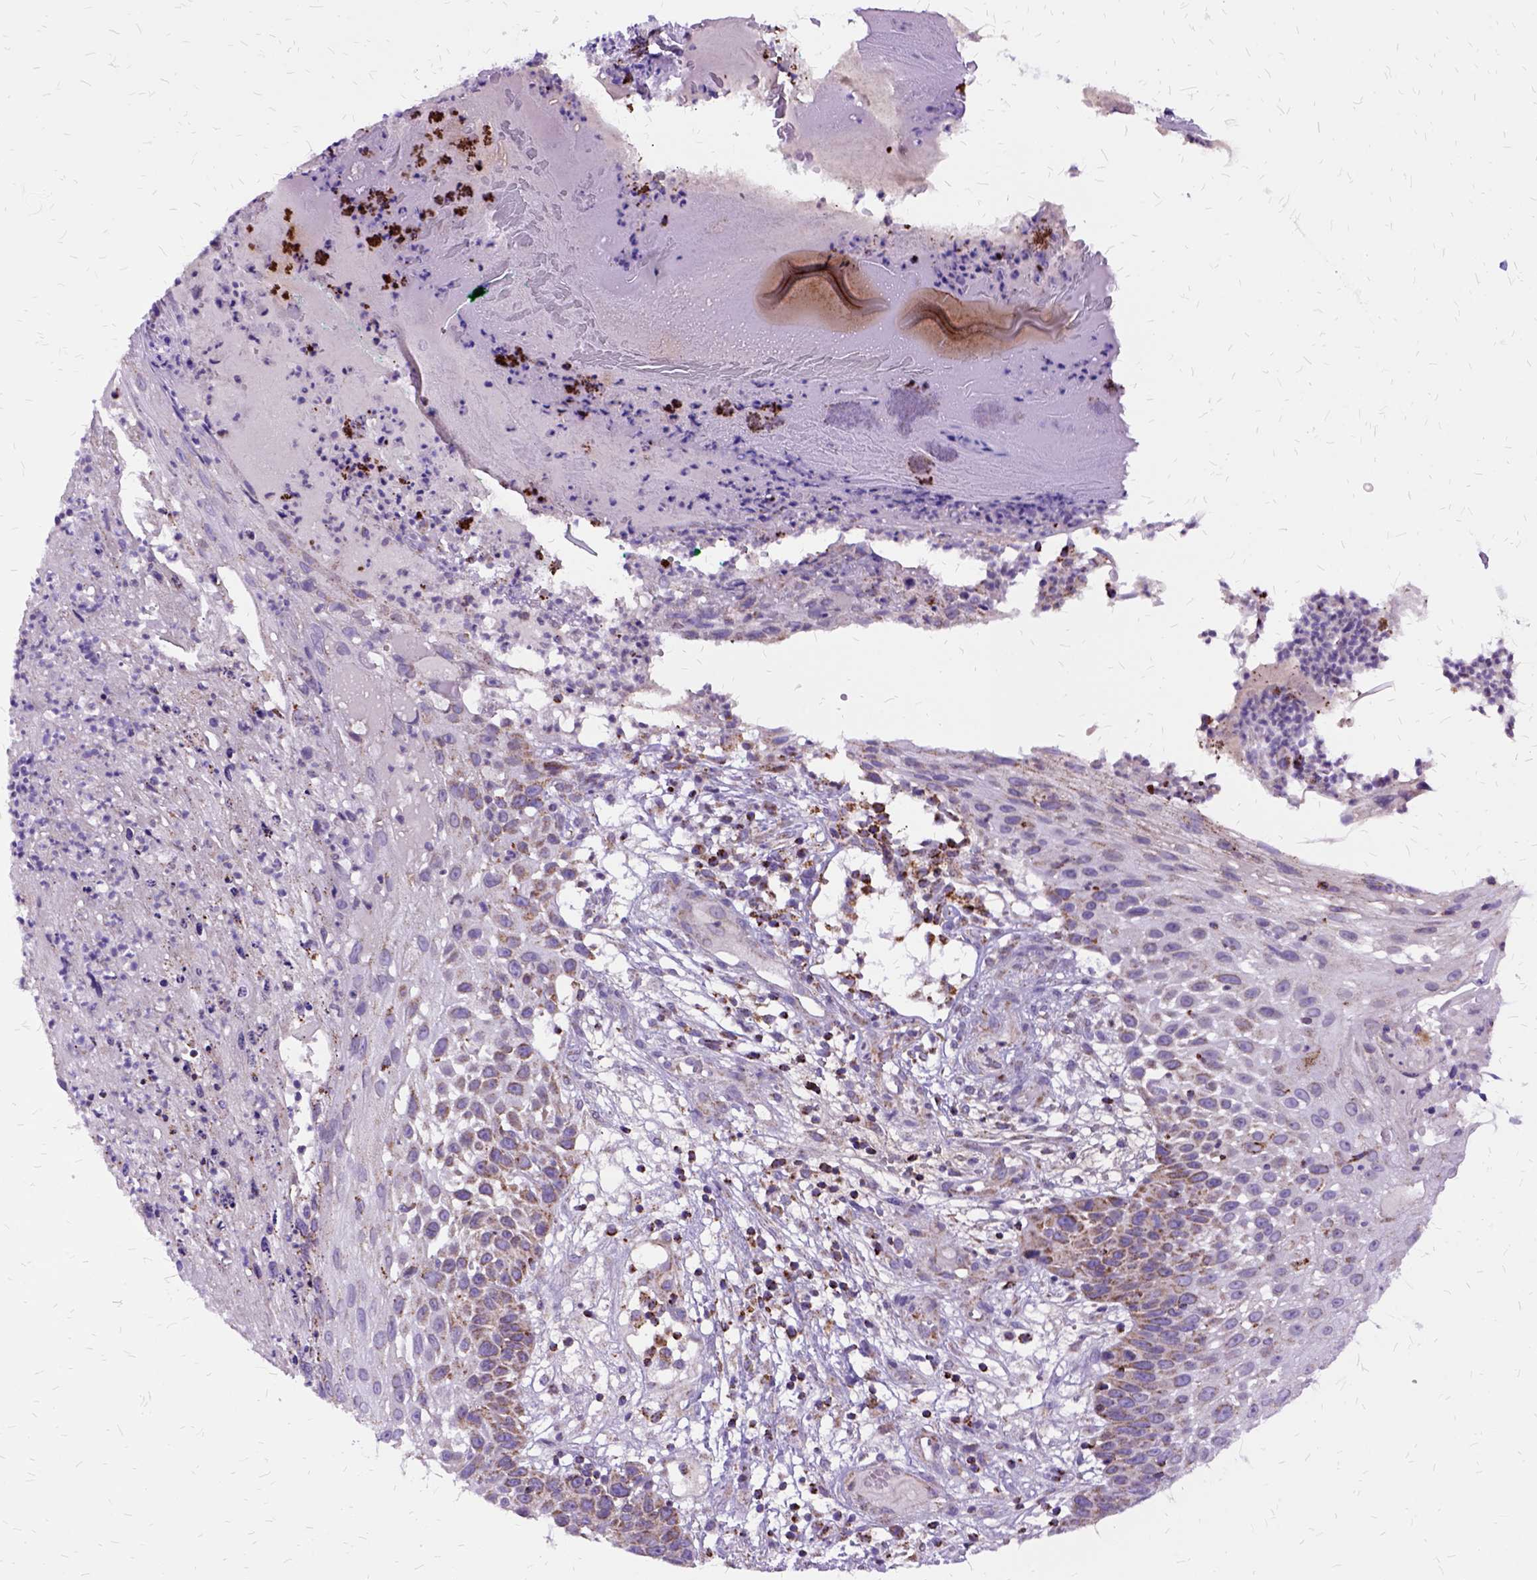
{"staining": {"intensity": "moderate", "quantity": "25%-75%", "location": "cytoplasmic/membranous"}, "tissue": "skin cancer", "cell_type": "Tumor cells", "image_type": "cancer", "snomed": [{"axis": "morphology", "description": "Squamous cell carcinoma, NOS"}, {"axis": "topography", "description": "Skin"}], "caption": "Skin cancer stained for a protein (brown) reveals moderate cytoplasmic/membranous positive positivity in about 25%-75% of tumor cells.", "gene": "OXCT1", "patient": {"sex": "male", "age": 92}}